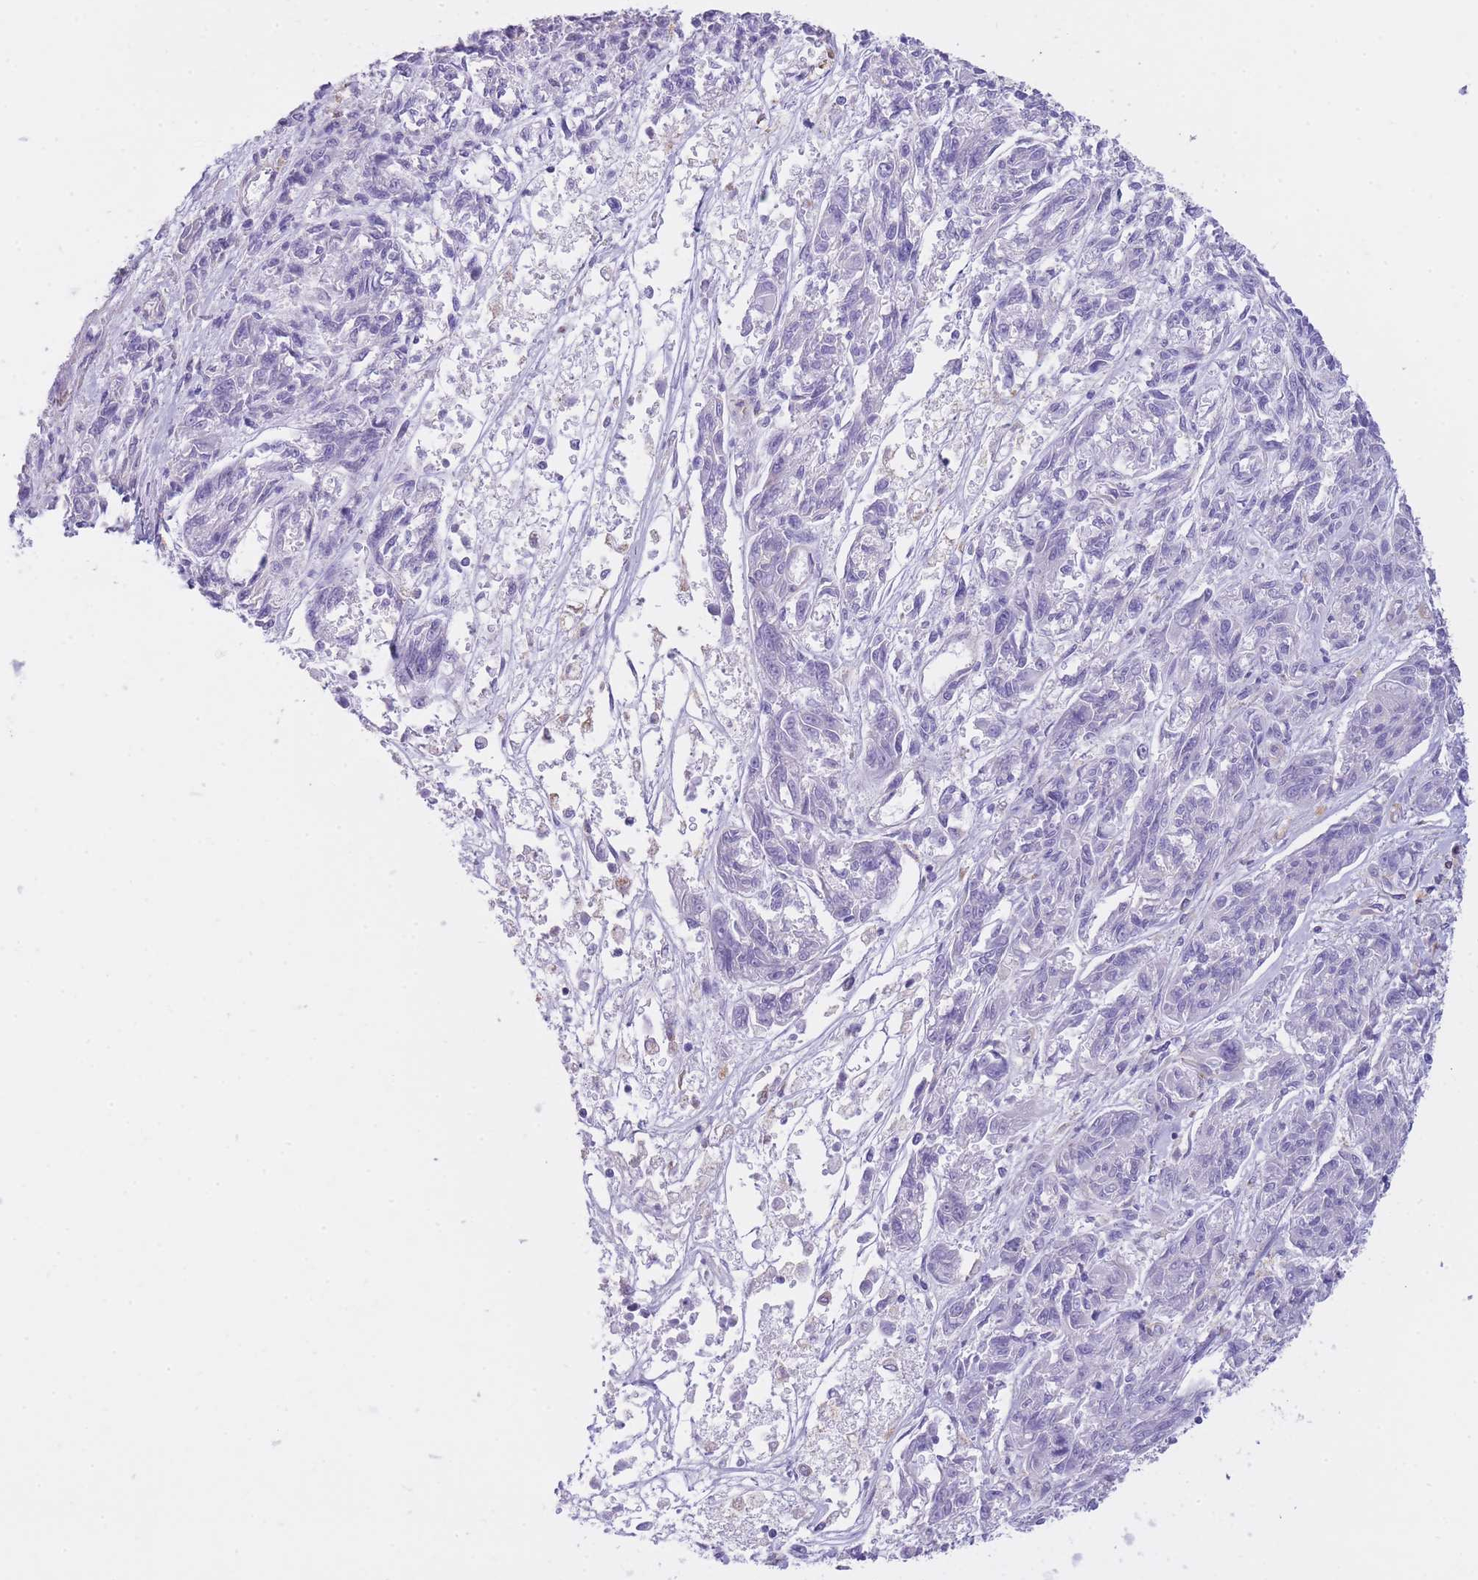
{"staining": {"intensity": "negative", "quantity": "none", "location": "none"}, "tissue": "melanoma", "cell_type": "Tumor cells", "image_type": "cancer", "snomed": [{"axis": "morphology", "description": "Malignant melanoma, NOS"}, {"axis": "topography", "description": "Skin"}], "caption": "Tumor cells are negative for protein expression in human malignant melanoma.", "gene": "PLBD1", "patient": {"sex": "male", "age": 53}}